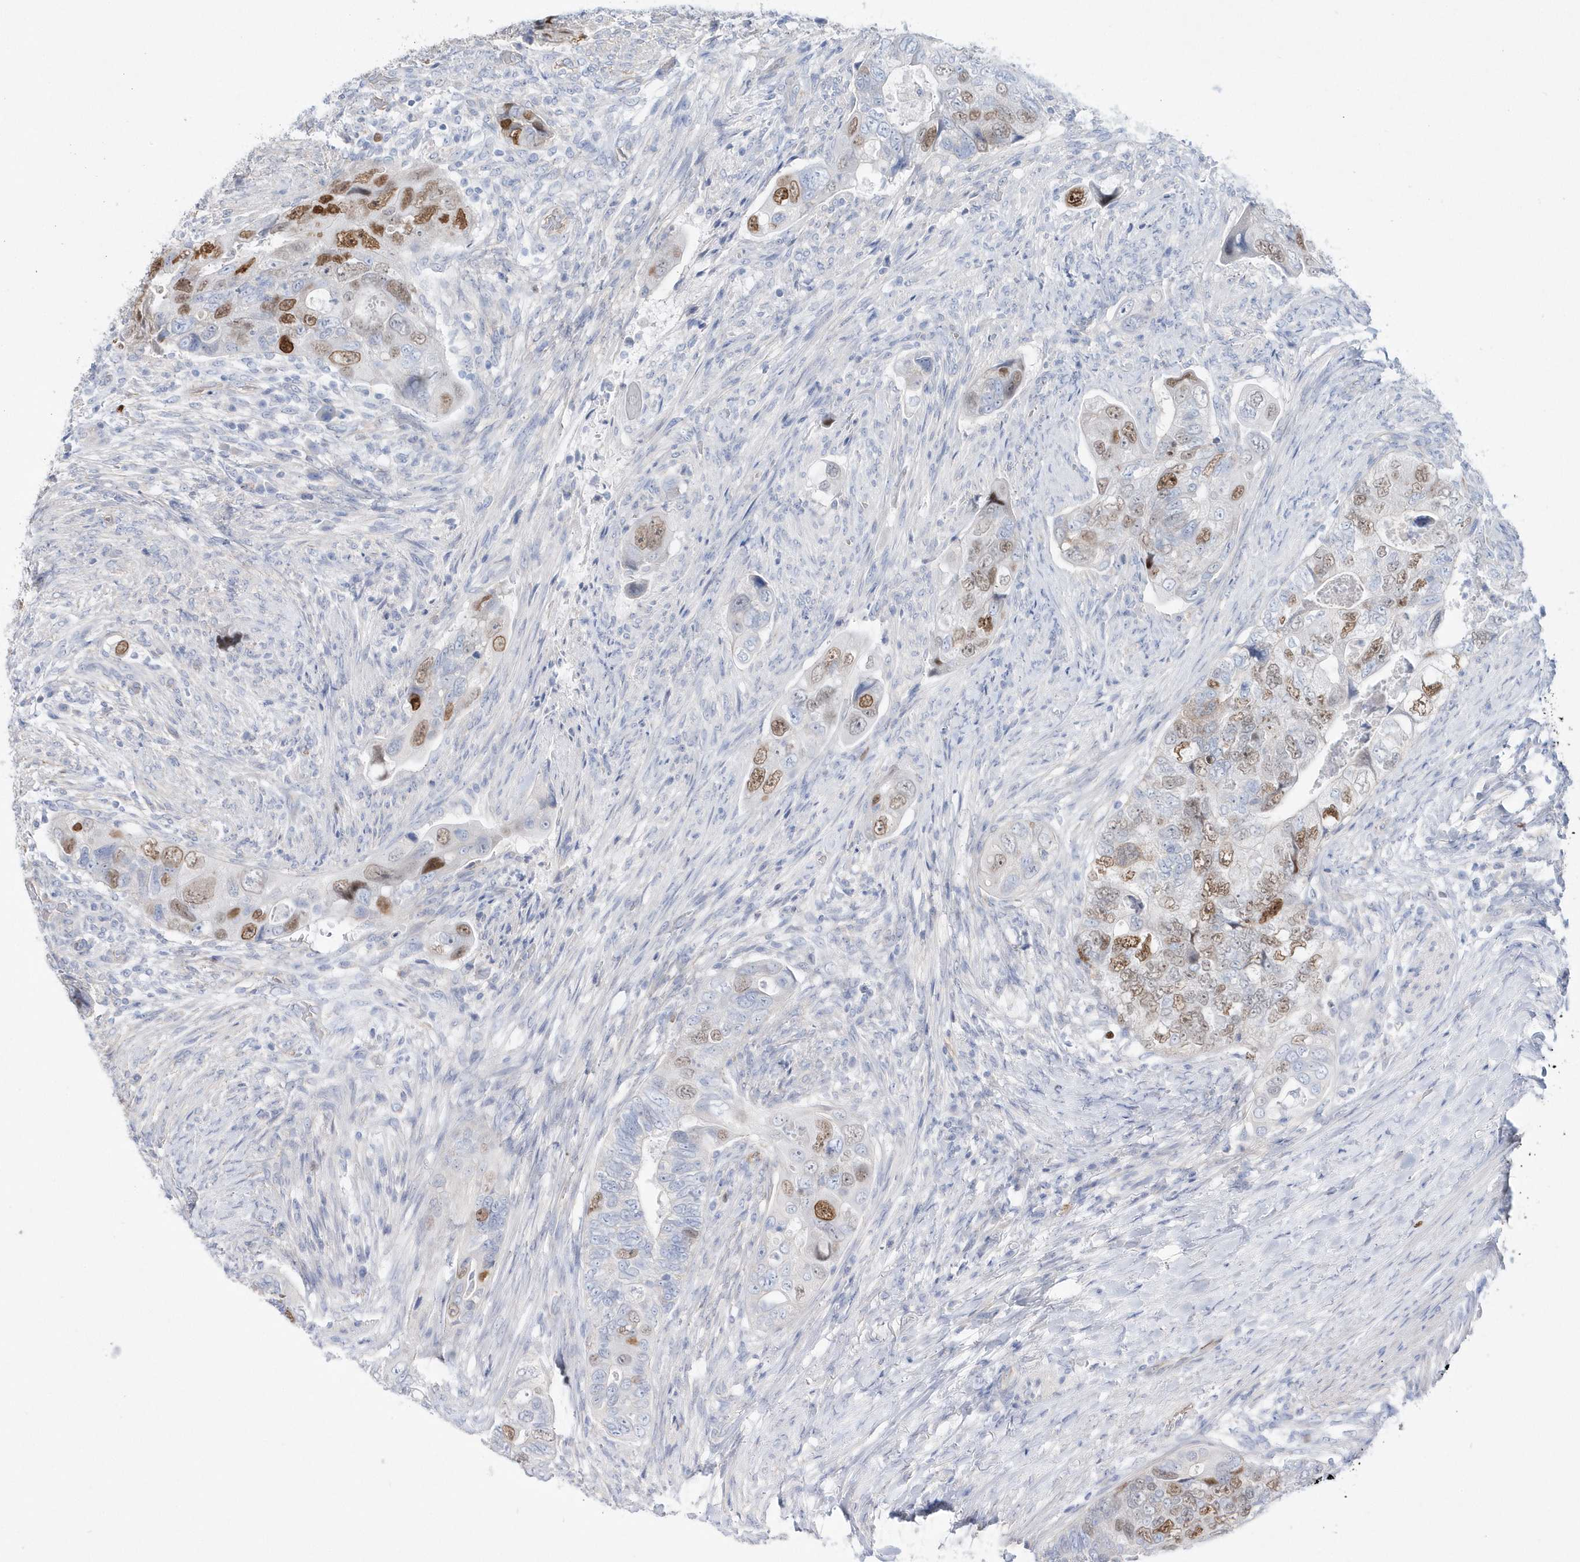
{"staining": {"intensity": "moderate", "quantity": "<25%", "location": "nuclear"}, "tissue": "colorectal cancer", "cell_type": "Tumor cells", "image_type": "cancer", "snomed": [{"axis": "morphology", "description": "Adenocarcinoma, NOS"}, {"axis": "topography", "description": "Rectum"}], "caption": "Human colorectal cancer (adenocarcinoma) stained with a protein marker exhibits moderate staining in tumor cells.", "gene": "TMCO6", "patient": {"sex": "male", "age": 63}}